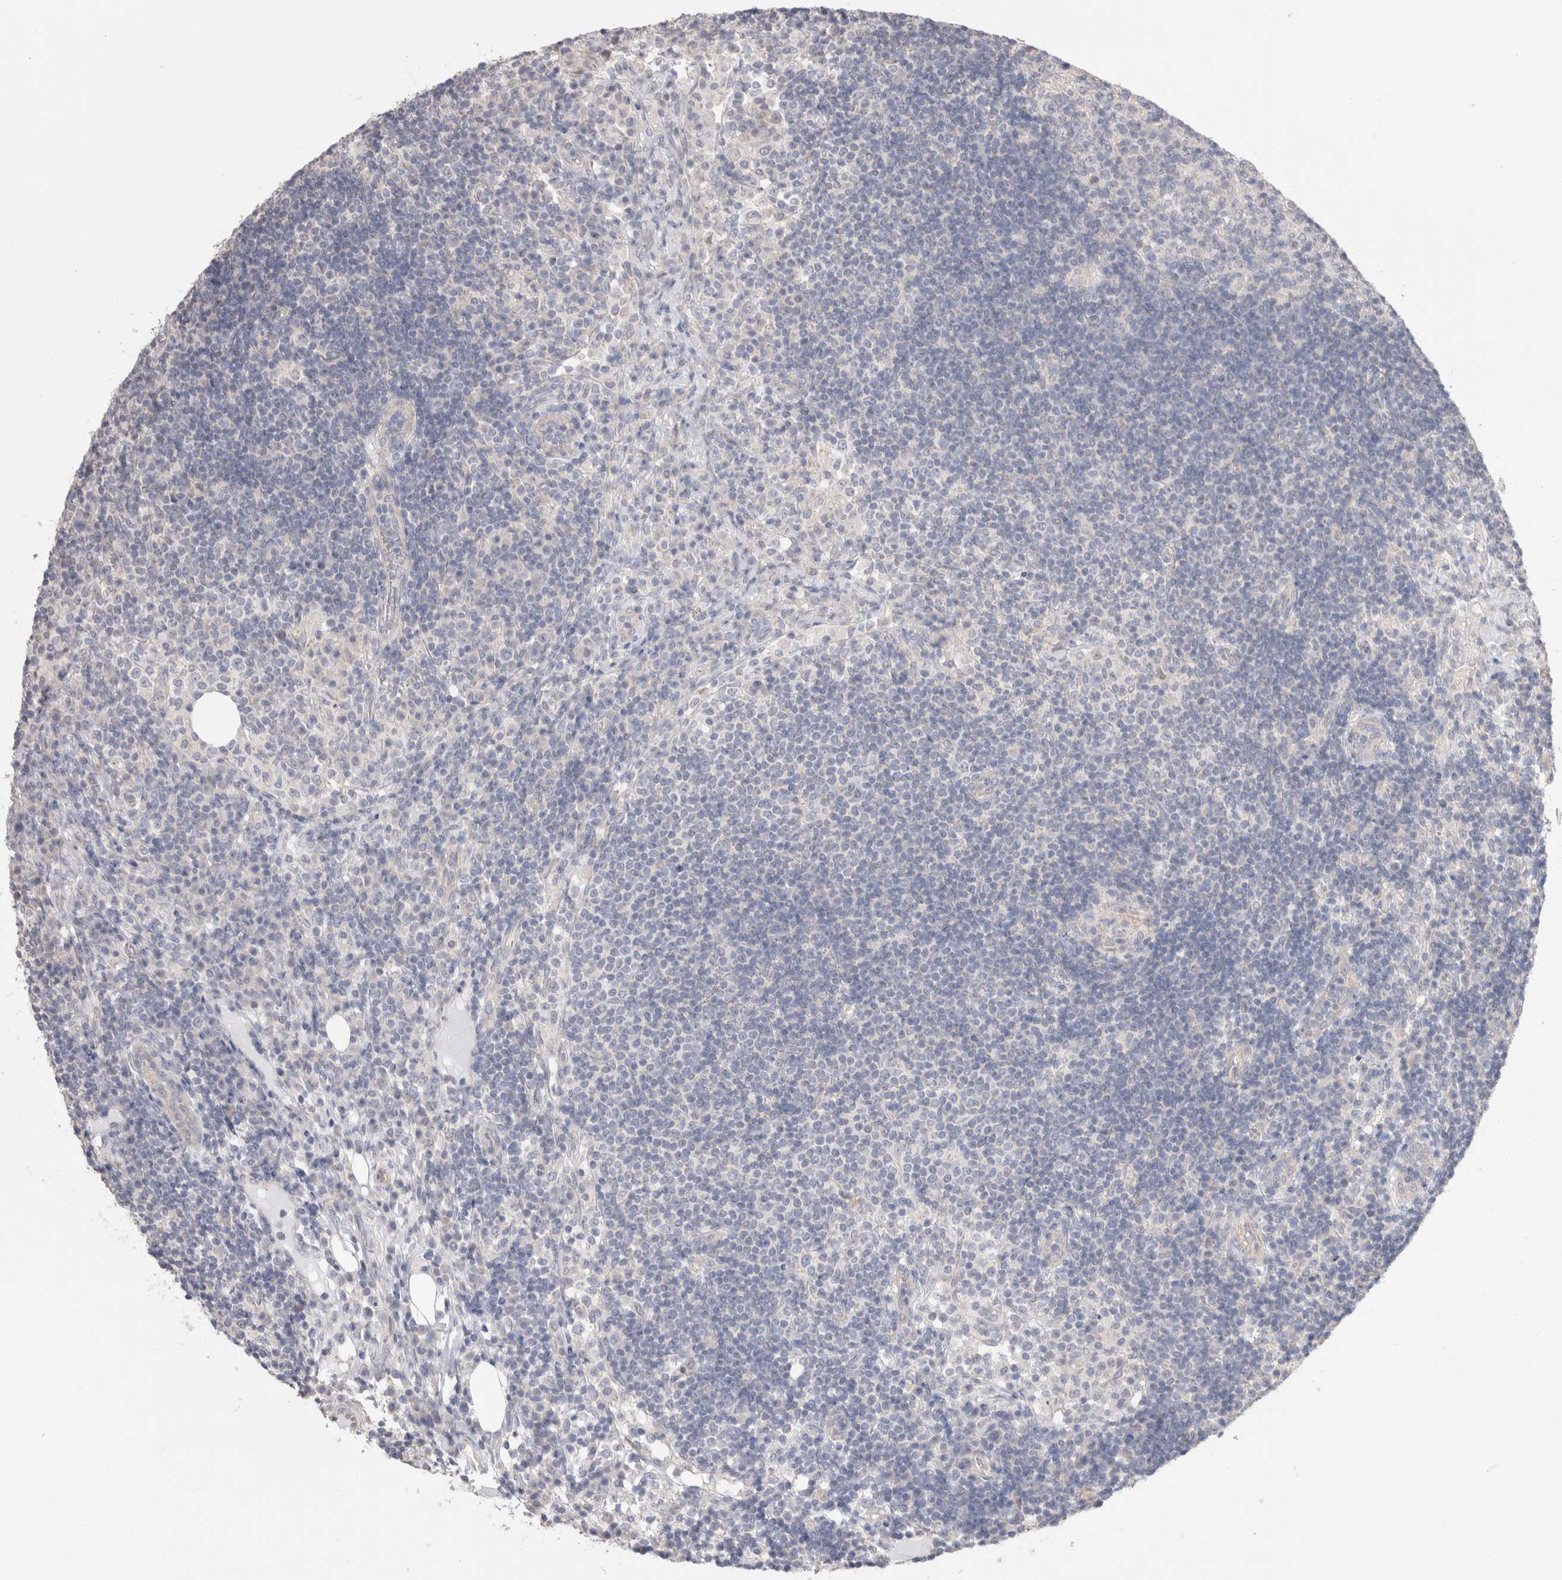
{"staining": {"intensity": "negative", "quantity": "none", "location": "none"}, "tissue": "lymph node", "cell_type": "Germinal center cells", "image_type": "normal", "snomed": [{"axis": "morphology", "description": "Normal tissue, NOS"}, {"axis": "topography", "description": "Lymph node"}], "caption": "This histopathology image is of unremarkable lymph node stained with IHC to label a protein in brown with the nuclei are counter-stained blue. There is no expression in germinal center cells.", "gene": "DMD", "patient": {"sex": "female", "age": 53}}